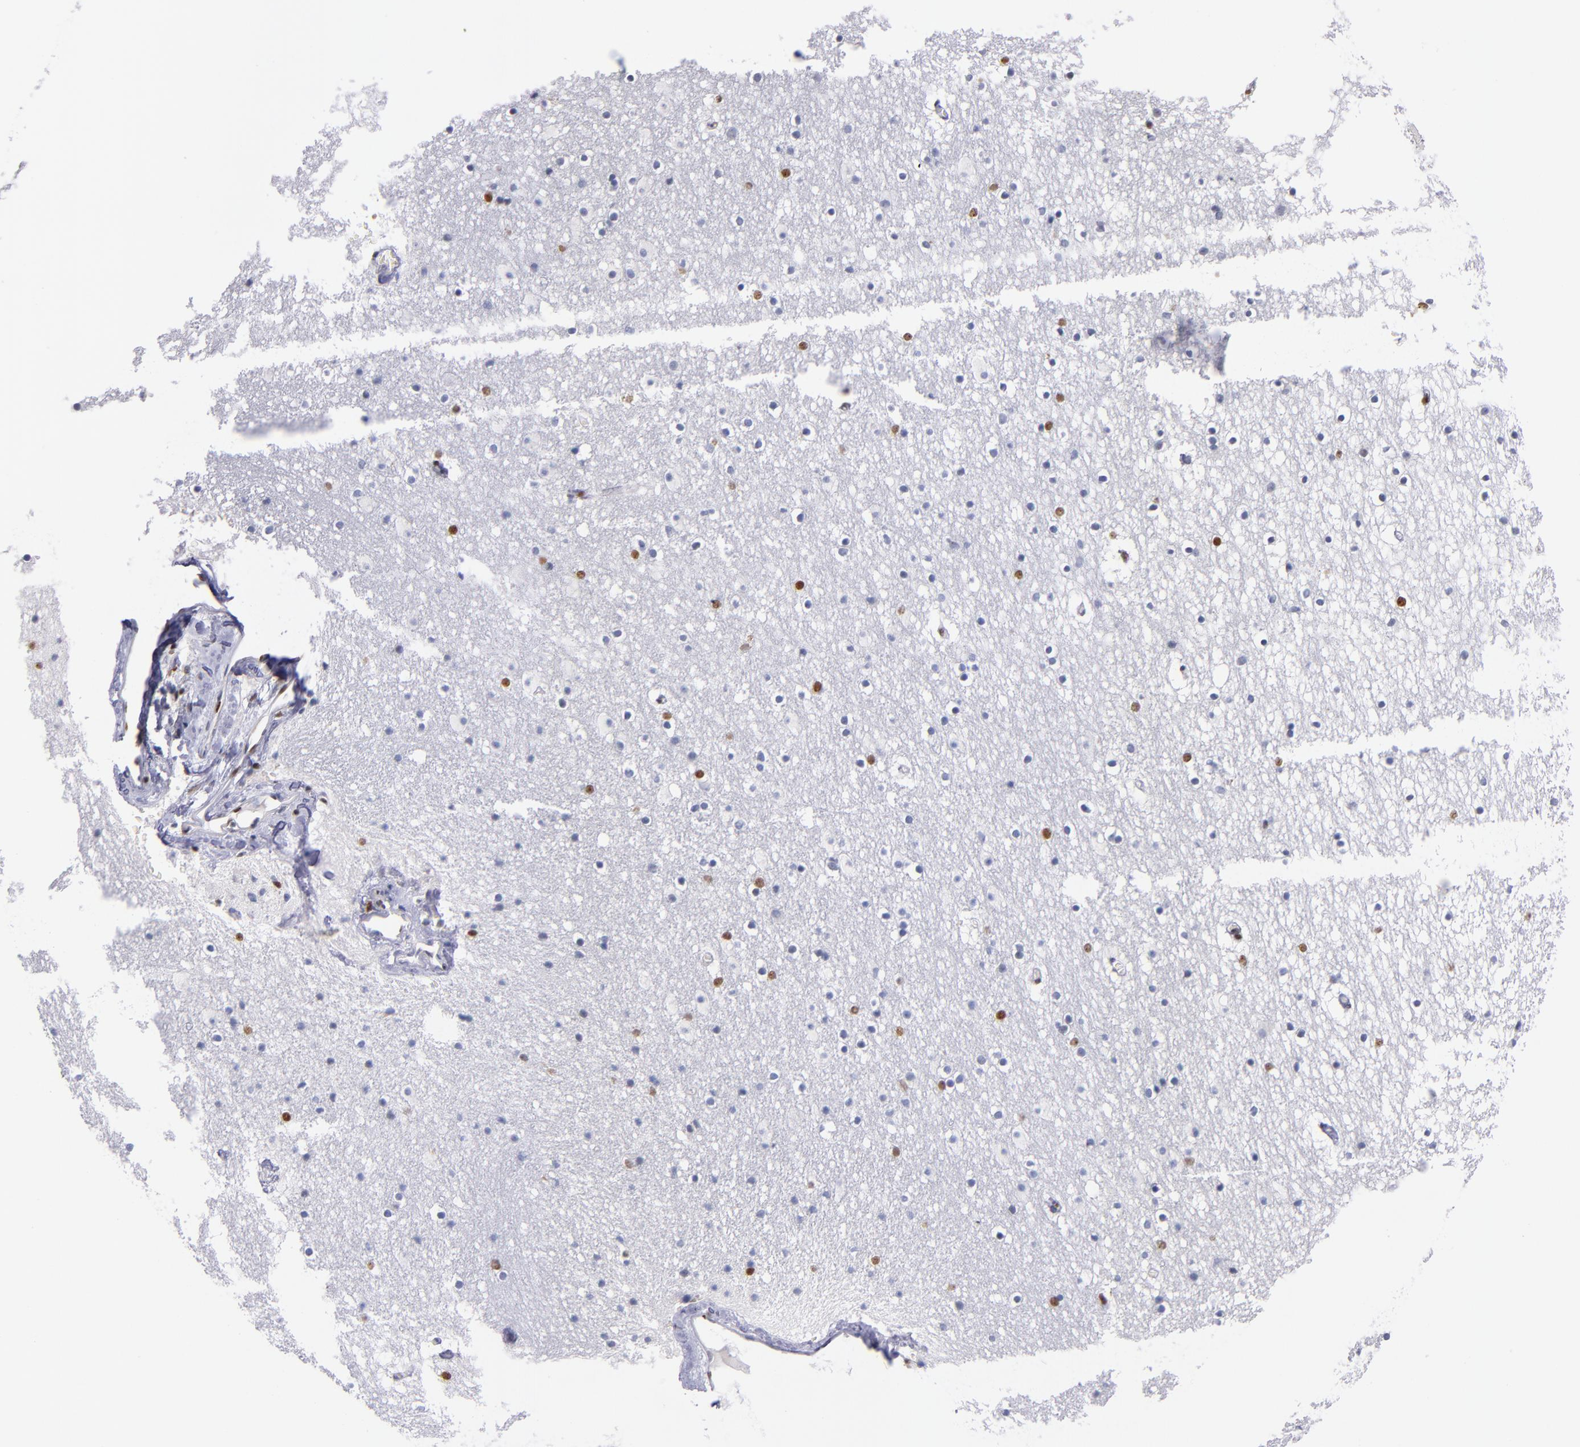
{"staining": {"intensity": "moderate", "quantity": "<25%", "location": "nuclear"}, "tissue": "caudate", "cell_type": "Glial cells", "image_type": "normal", "snomed": [{"axis": "morphology", "description": "Normal tissue, NOS"}, {"axis": "topography", "description": "Lateral ventricle wall"}], "caption": "Glial cells demonstrate moderate nuclear staining in about <25% of cells in normal caudate. The staining is performed using DAB (3,3'-diaminobenzidine) brown chromogen to label protein expression. The nuclei are counter-stained blue using hematoxylin.", "gene": "IFI16", "patient": {"sex": "male", "age": 45}}